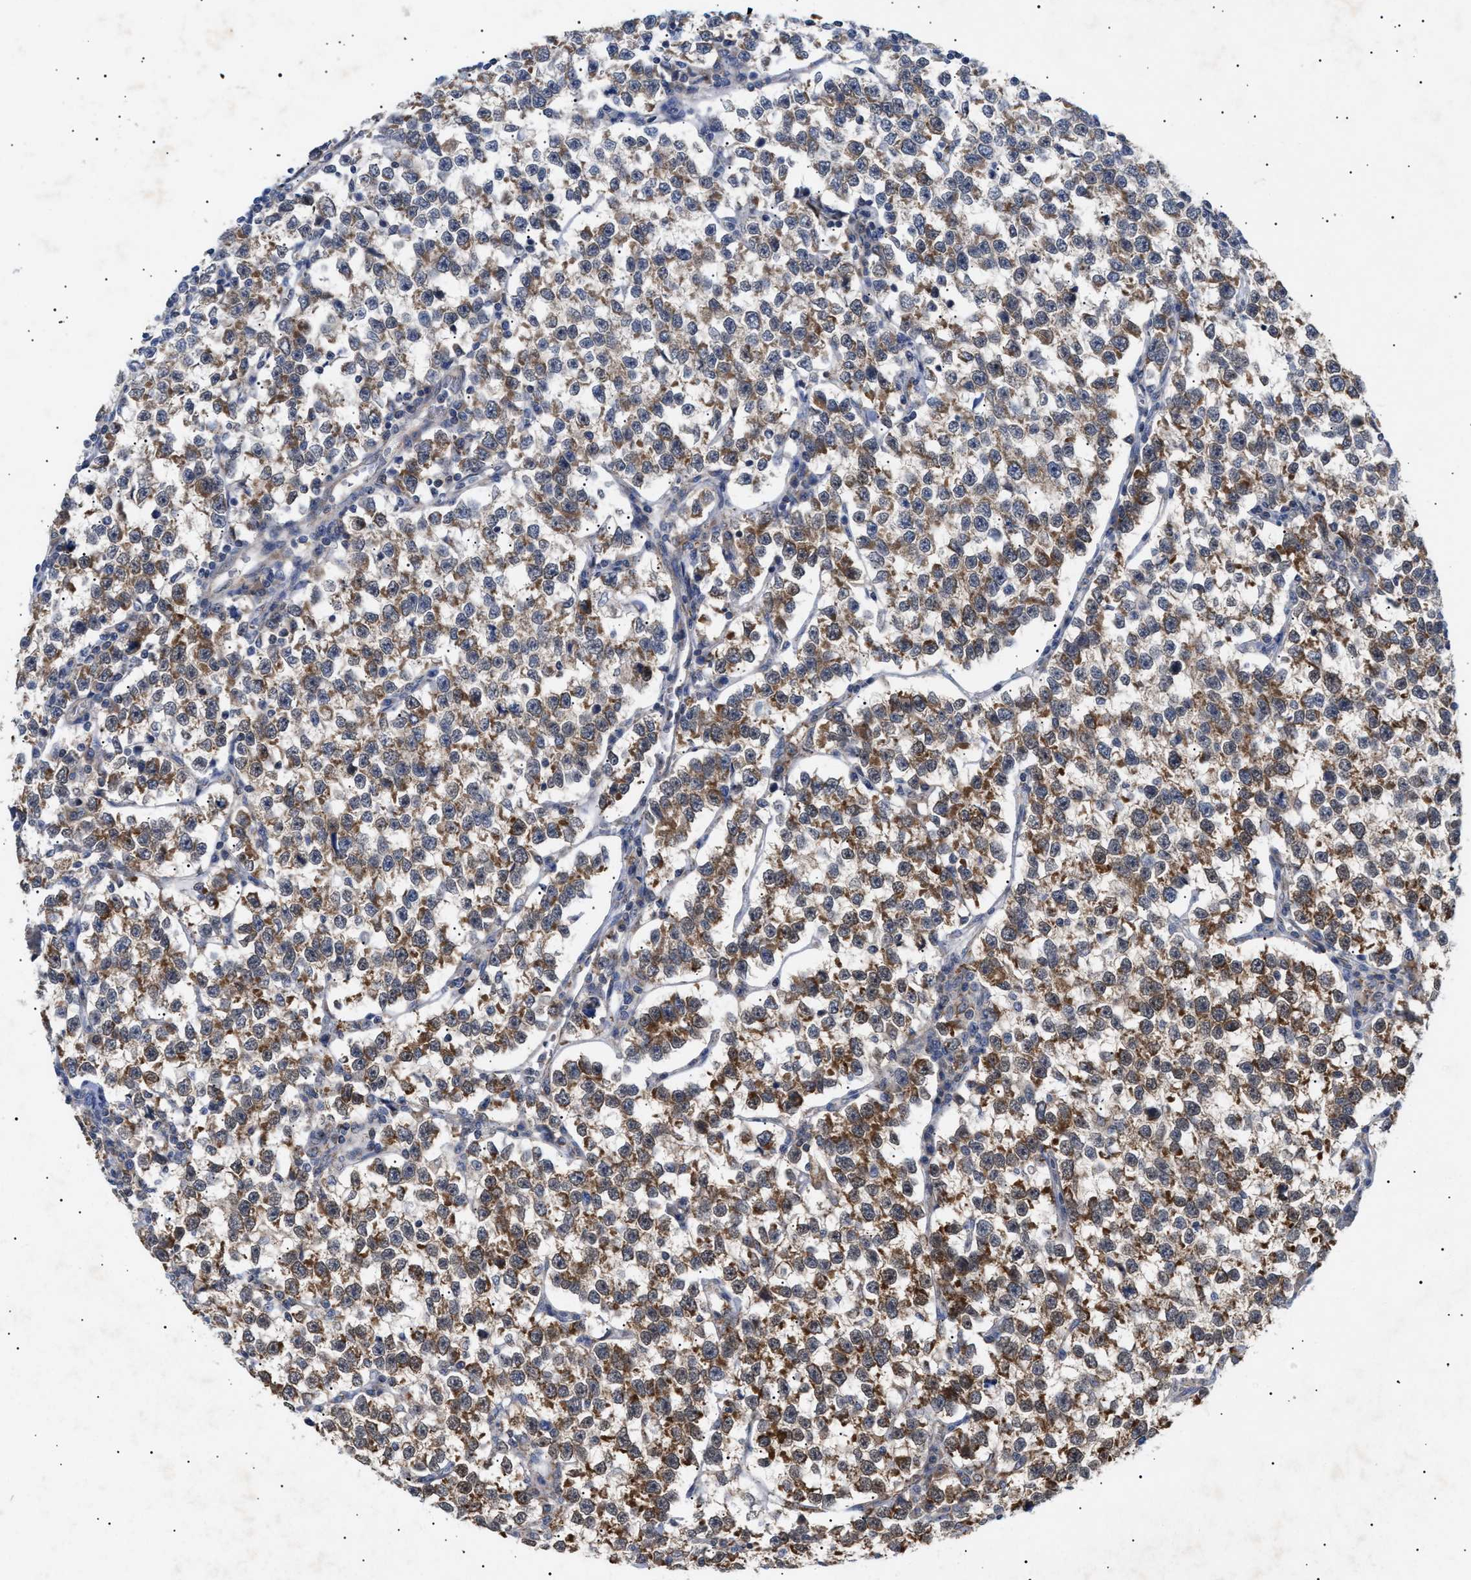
{"staining": {"intensity": "moderate", "quantity": ">75%", "location": "cytoplasmic/membranous"}, "tissue": "testis cancer", "cell_type": "Tumor cells", "image_type": "cancer", "snomed": [{"axis": "morphology", "description": "Normal tissue, NOS"}, {"axis": "morphology", "description": "Seminoma, NOS"}, {"axis": "topography", "description": "Testis"}], "caption": "High-magnification brightfield microscopy of seminoma (testis) stained with DAB (brown) and counterstained with hematoxylin (blue). tumor cells exhibit moderate cytoplasmic/membranous expression is appreciated in approximately>75% of cells.", "gene": "SIRT5", "patient": {"sex": "male", "age": 43}}